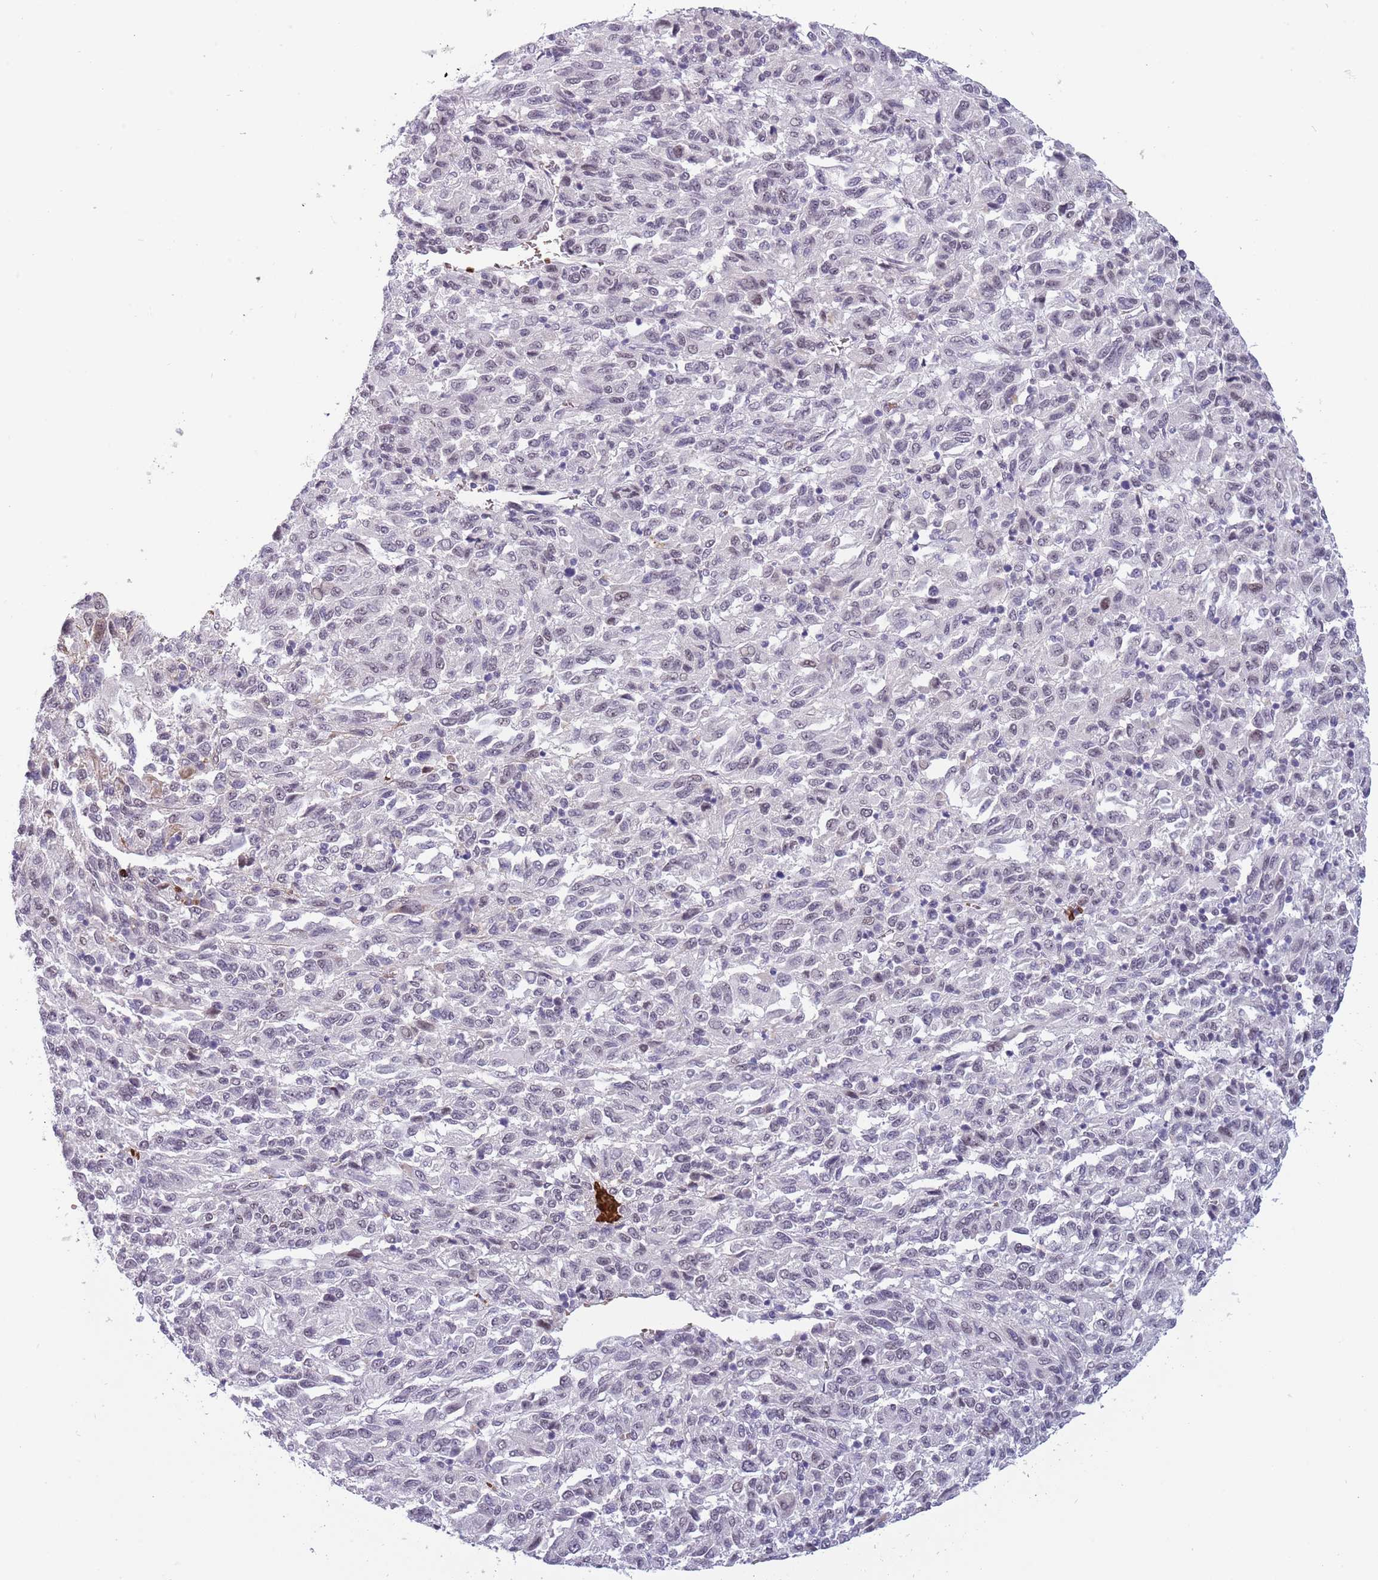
{"staining": {"intensity": "weak", "quantity": "25%-75%", "location": "nuclear"}, "tissue": "melanoma", "cell_type": "Tumor cells", "image_type": "cancer", "snomed": [{"axis": "morphology", "description": "Malignant melanoma, Metastatic site"}, {"axis": "topography", "description": "Lung"}], "caption": "The histopathology image displays a brown stain indicating the presence of a protein in the nuclear of tumor cells in malignant melanoma (metastatic site).", "gene": "LYPD6B", "patient": {"sex": "male", "age": 64}}